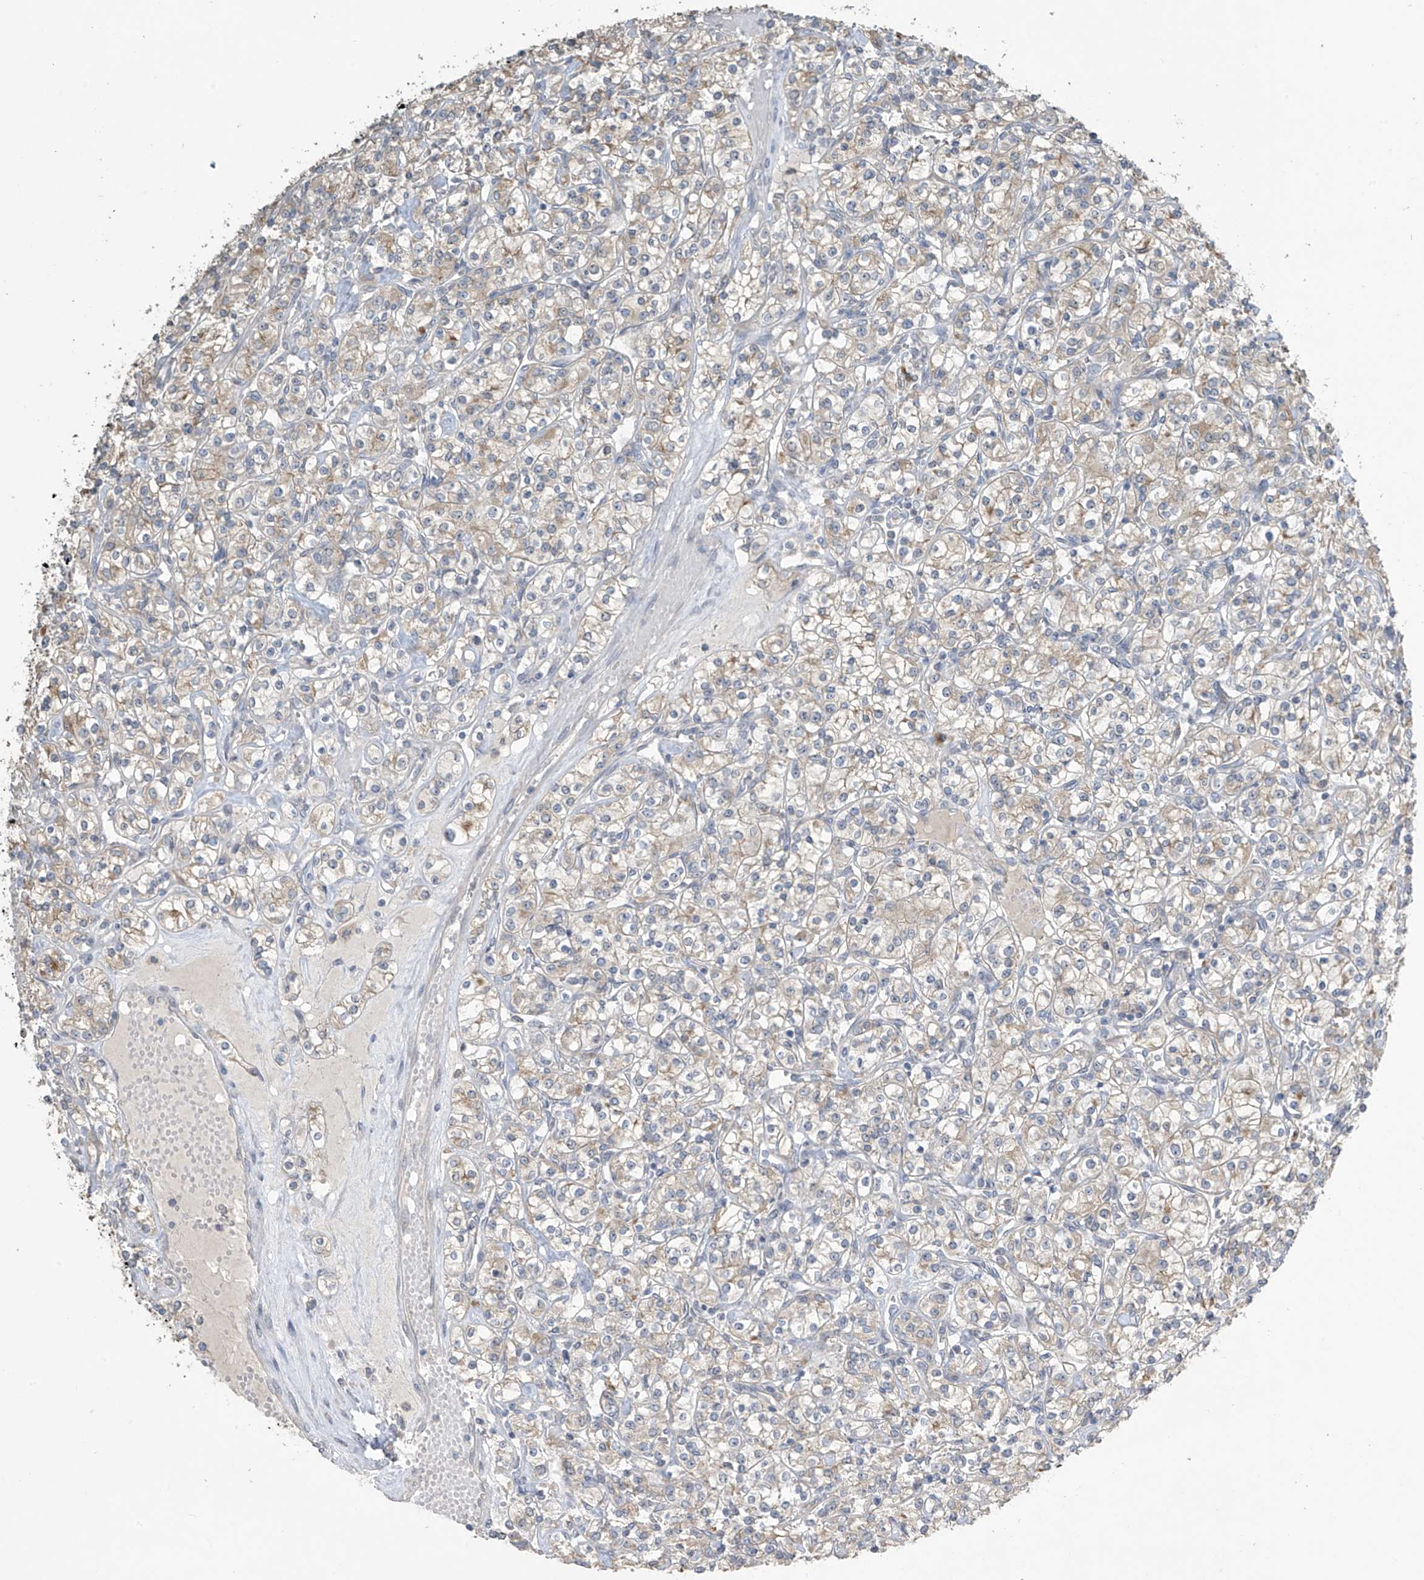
{"staining": {"intensity": "weak", "quantity": "25%-75%", "location": "cytoplasmic/membranous"}, "tissue": "renal cancer", "cell_type": "Tumor cells", "image_type": "cancer", "snomed": [{"axis": "morphology", "description": "Adenocarcinoma, NOS"}, {"axis": "topography", "description": "Kidney"}], "caption": "Immunohistochemistry (DAB (3,3'-diaminobenzidine)) staining of human renal cancer (adenocarcinoma) reveals weak cytoplasmic/membranous protein staining in approximately 25%-75% of tumor cells. (DAB = brown stain, brightfield microscopy at high magnification).", "gene": "SLFN14", "patient": {"sex": "male", "age": 77}}